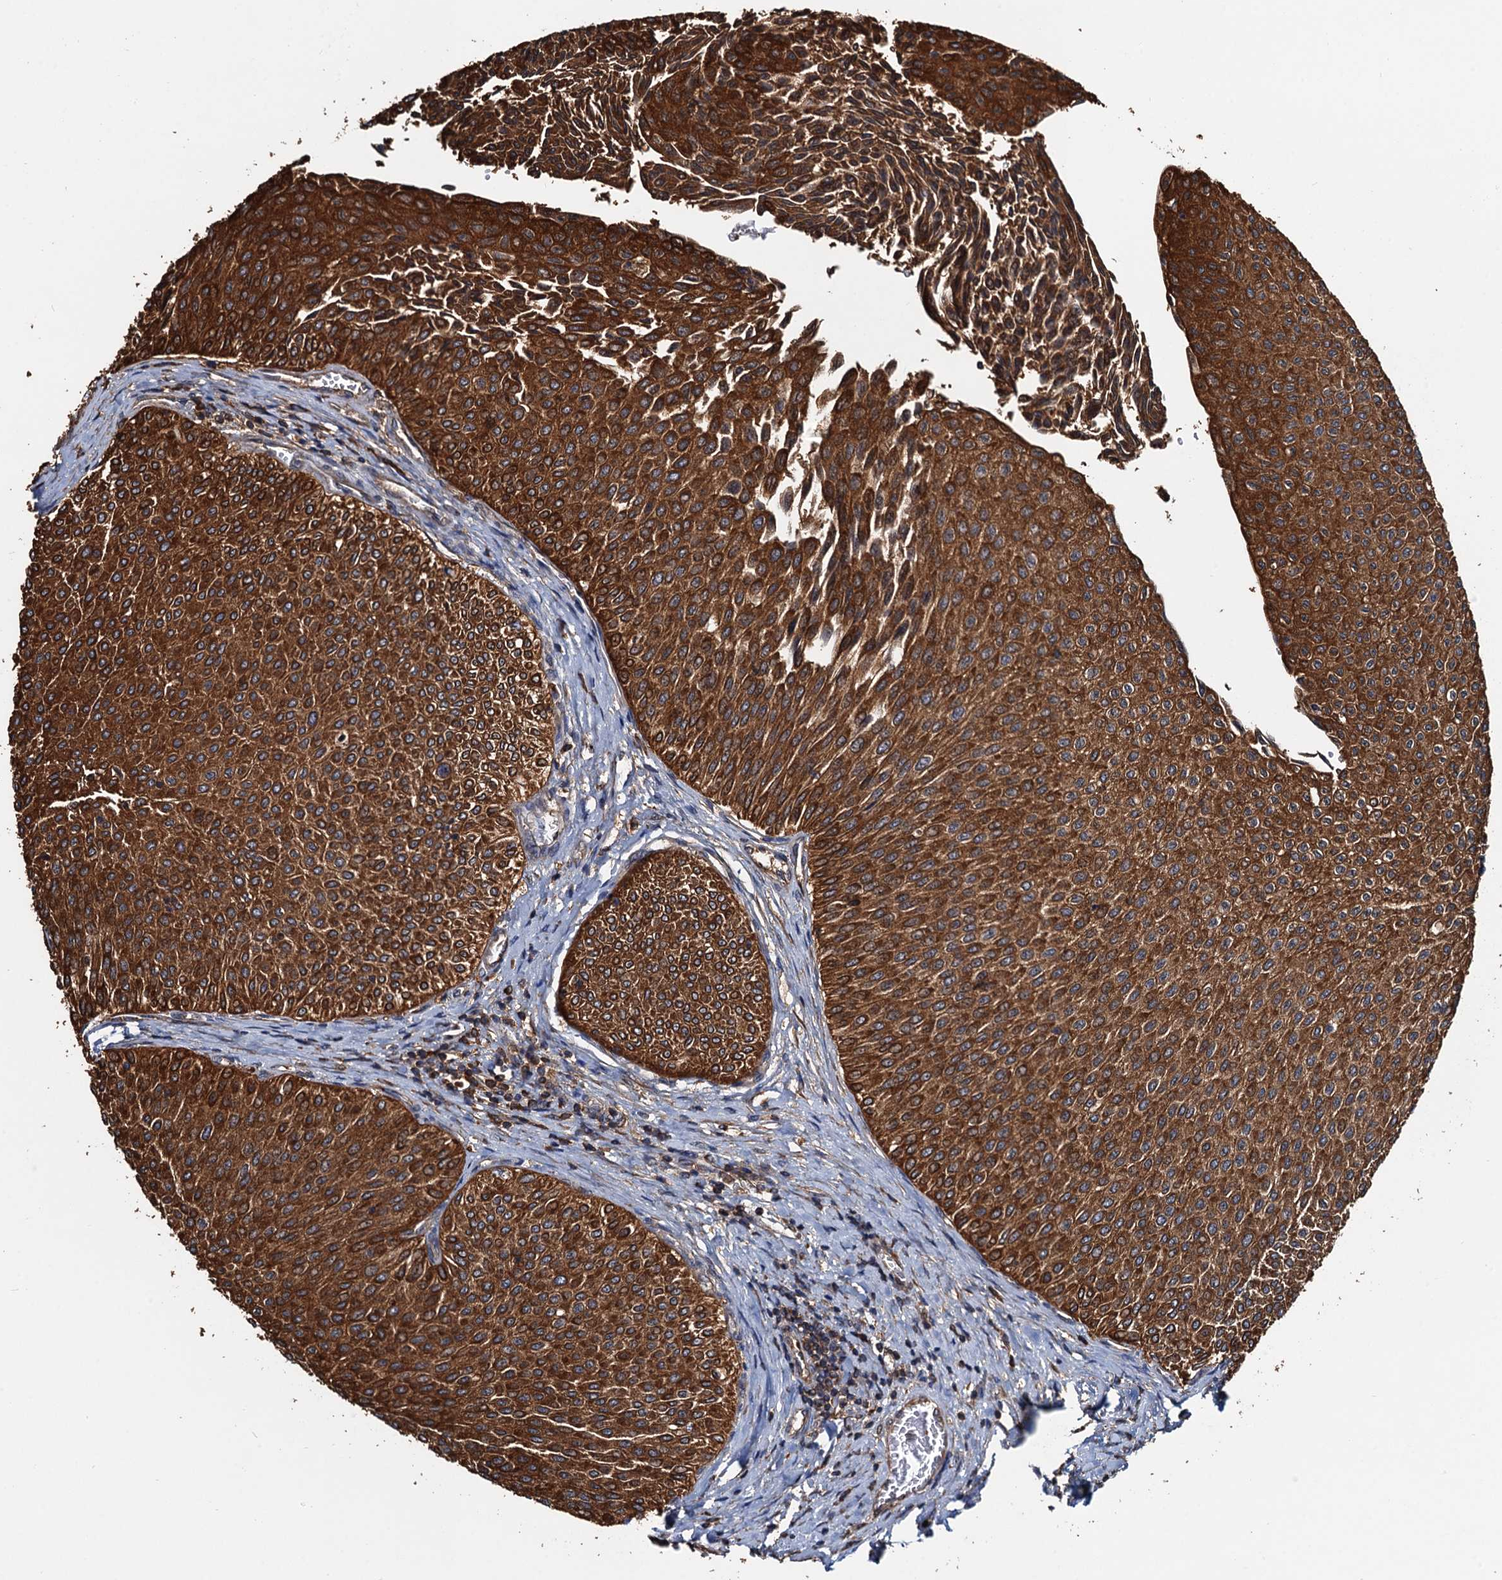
{"staining": {"intensity": "strong", "quantity": ">75%", "location": "cytoplasmic/membranous"}, "tissue": "urothelial cancer", "cell_type": "Tumor cells", "image_type": "cancer", "snomed": [{"axis": "morphology", "description": "Urothelial carcinoma, Low grade"}, {"axis": "topography", "description": "Urinary bladder"}], "caption": "Human urothelial cancer stained with a brown dye exhibits strong cytoplasmic/membranous positive staining in about >75% of tumor cells.", "gene": "USP6NL", "patient": {"sex": "male", "age": 78}}